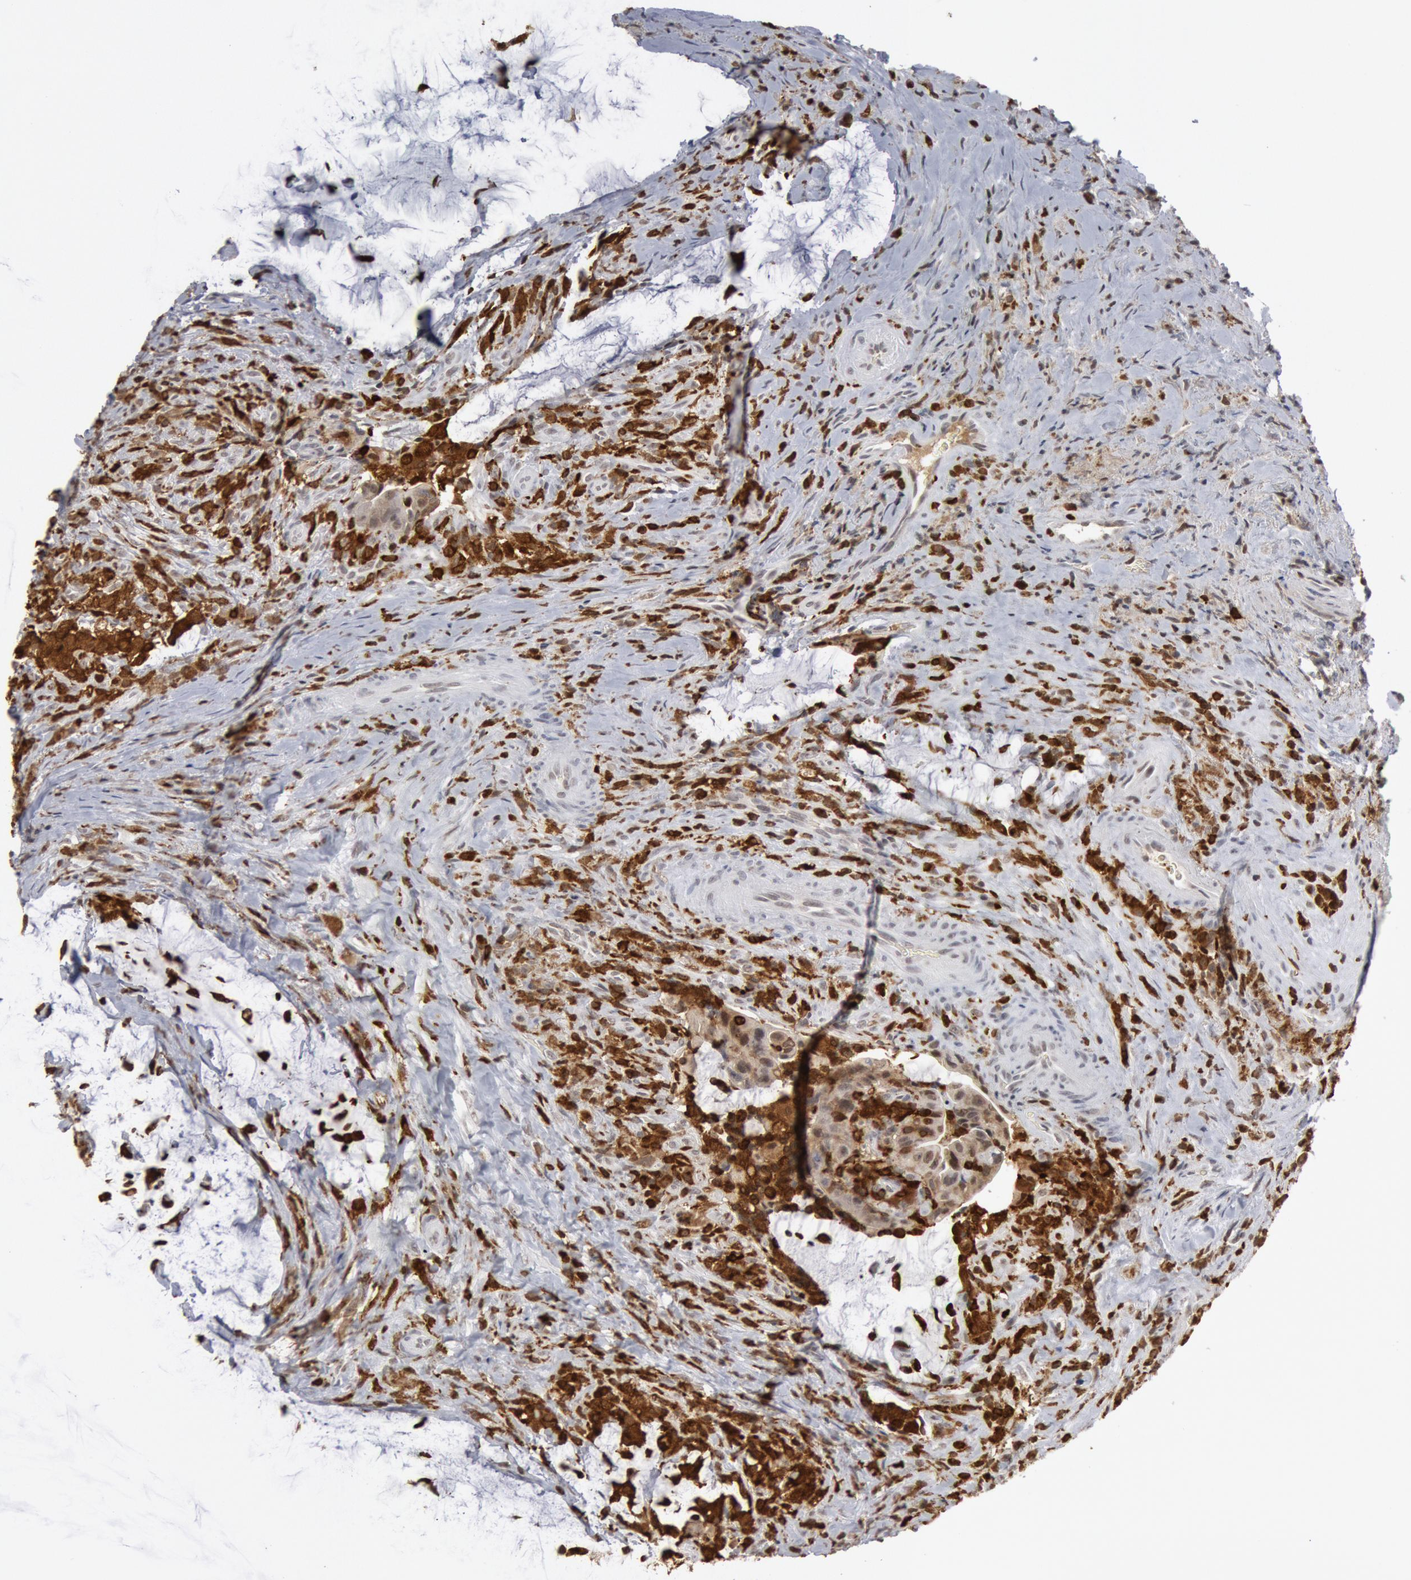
{"staining": {"intensity": "weak", "quantity": ">75%", "location": "cytoplasmic/membranous,nuclear"}, "tissue": "colorectal cancer", "cell_type": "Tumor cells", "image_type": "cancer", "snomed": [{"axis": "morphology", "description": "Adenocarcinoma, NOS"}, {"axis": "topography", "description": "Rectum"}], "caption": "There is low levels of weak cytoplasmic/membranous and nuclear staining in tumor cells of colorectal cancer (adenocarcinoma), as demonstrated by immunohistochemical staining (brown color).", "gene": "PTPN6", "patient": {"sex": "female", "age": 71}}